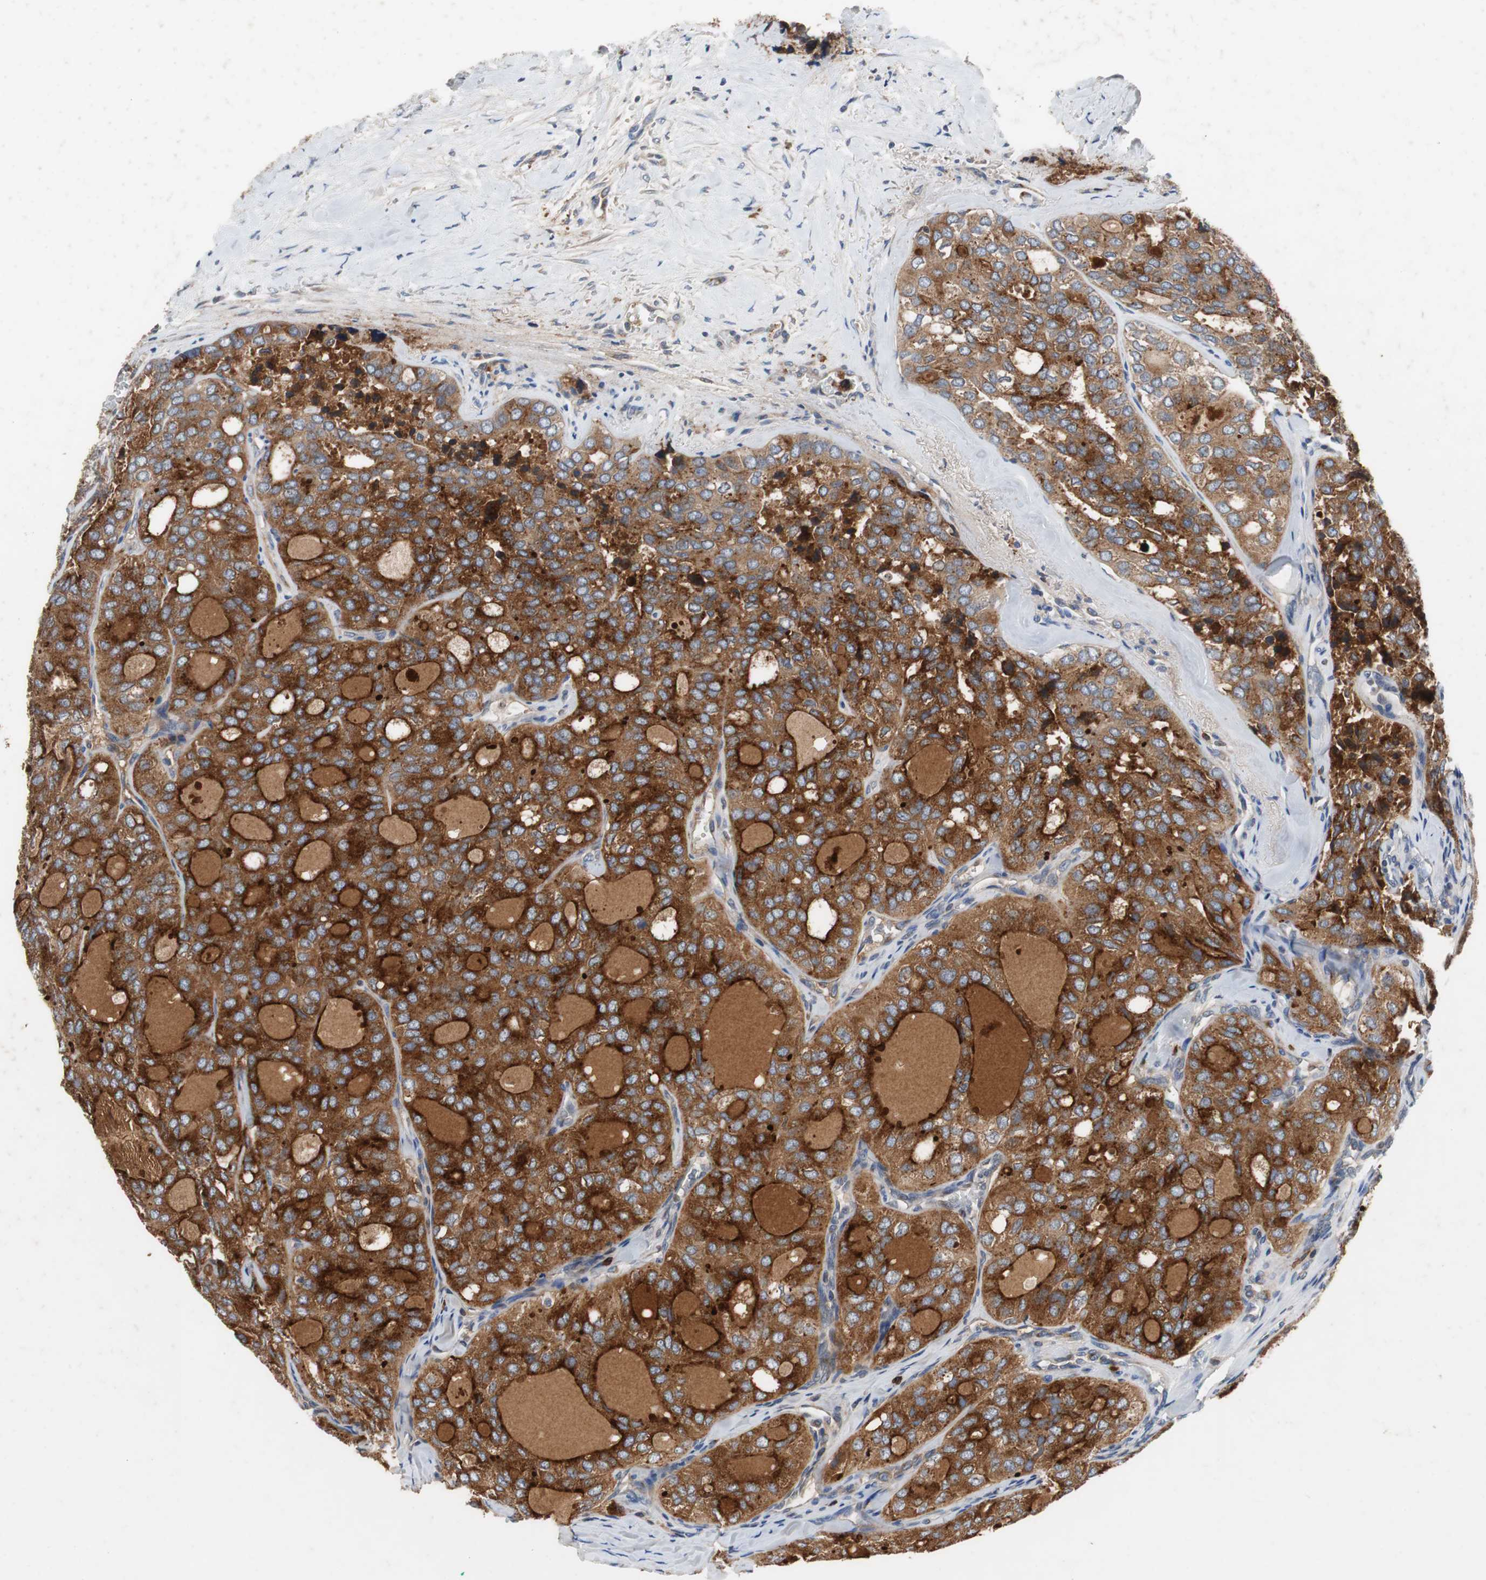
{"staining": {"intensity": "strong", "quantity": ">75%", "location": "cytoplasmic/membranous"}, "tissue": "thyroid cancer", "cell_type": "Tumor cells", "image_type": "cancer", "snomed": [{"axis": "morphology", "description": "Follicular adenoma carcinoma, NOS"}, {"axis": "topography", "description": "Thyroid gland"}], "caption": "Thyroid cancer stained for a protein displays strong cytoplasmic/membranous positivity in tumor cells.", "gene": "SORT1", "patient": {"sex": "male", "age": 75}}